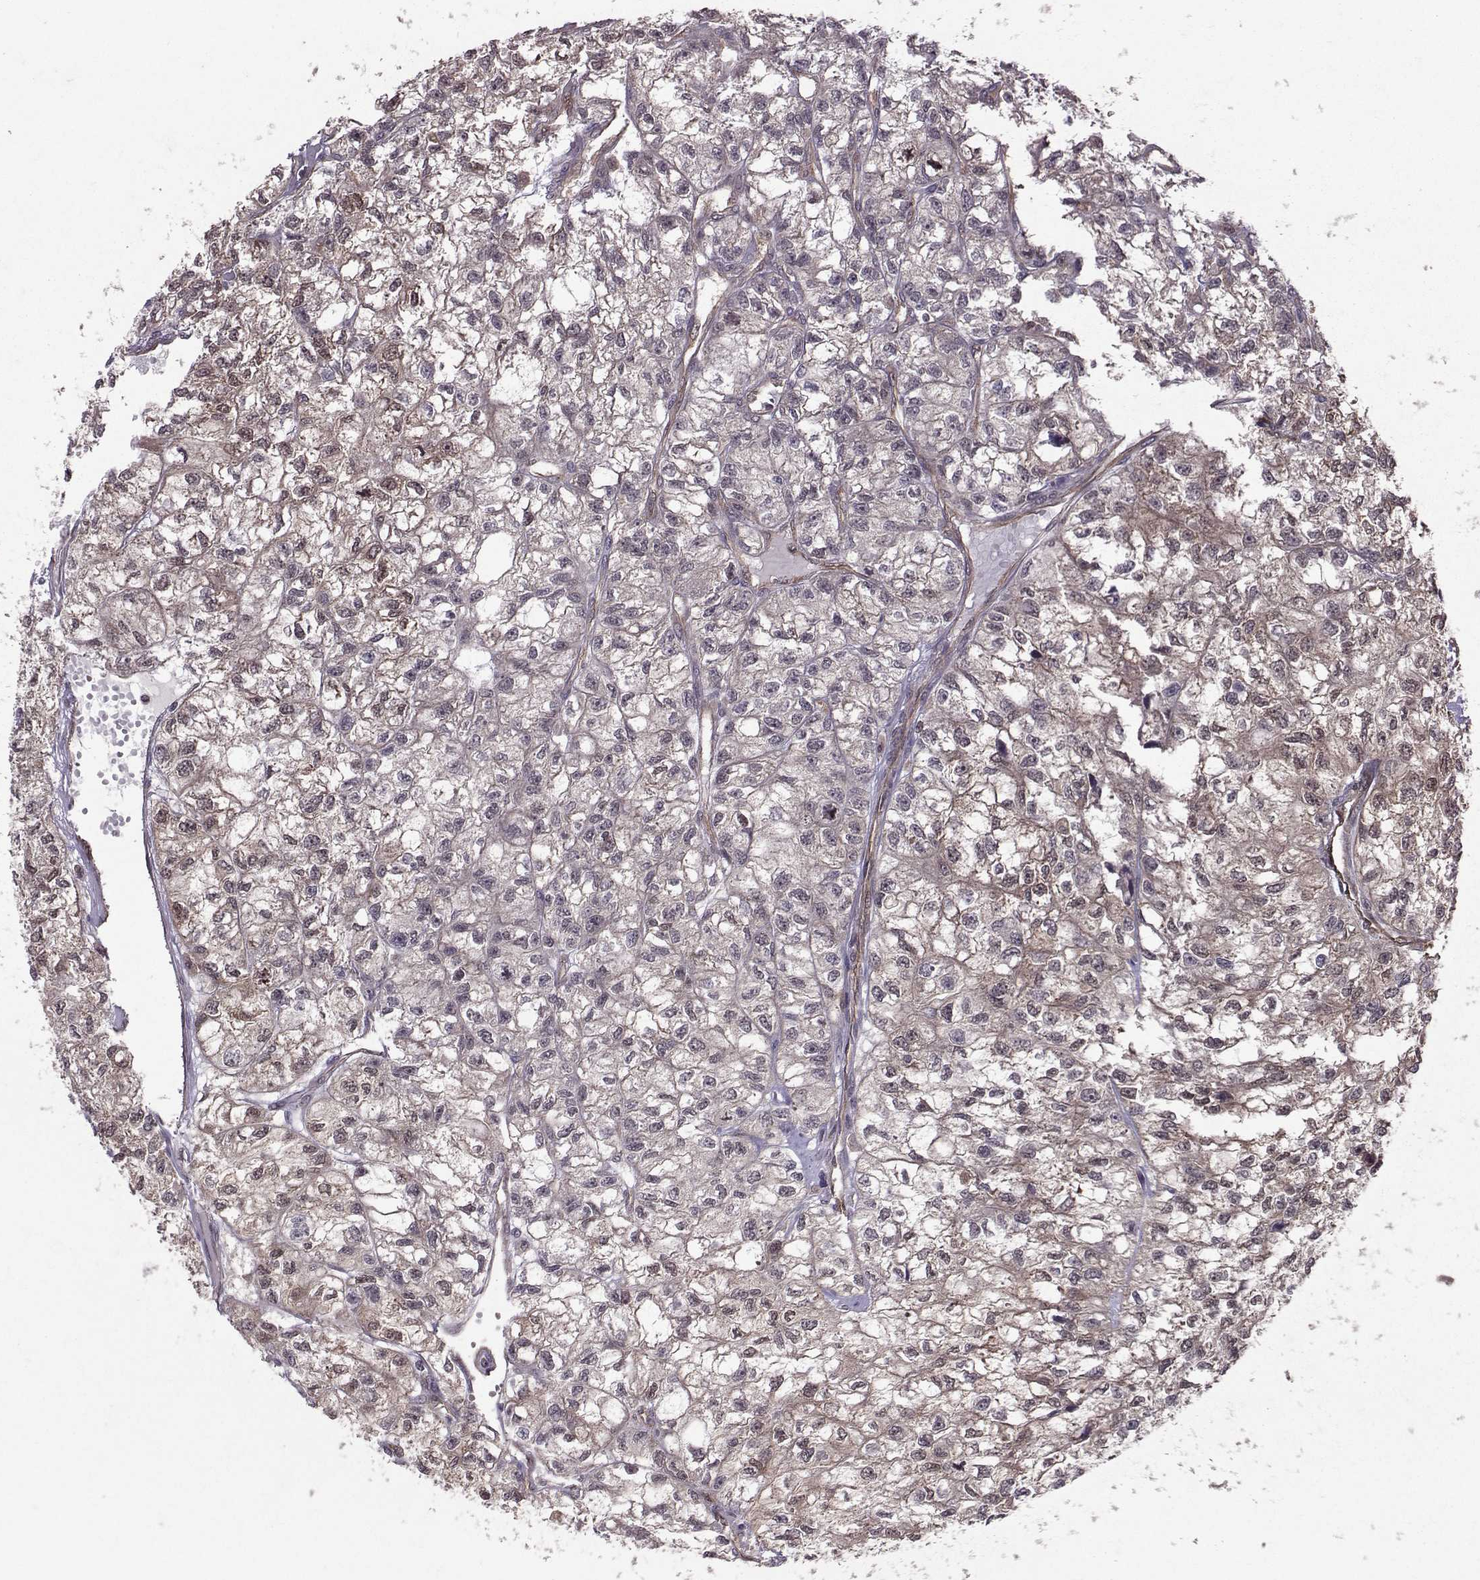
{"staining": {"intensity": "negative", "quantity": "none", "location": "none"}, "tissue": "renal cancer", "cell_type": "Tumor cells", "image_type": "cancer", "snomed": [{"axis": "morphology", "description": "Adenocarcinoma, NOS"}, {"axis": "topography", "description": "Kidney"}], "caption": "Tumor cells are negative for protein expression in human adenocarcinoma (renal). (DAB immunohistochemistry (IHC) with hematoxylin counter stain).", "gene": "PPP2R2A", "patient": {"sex": "male", "age": 56}}